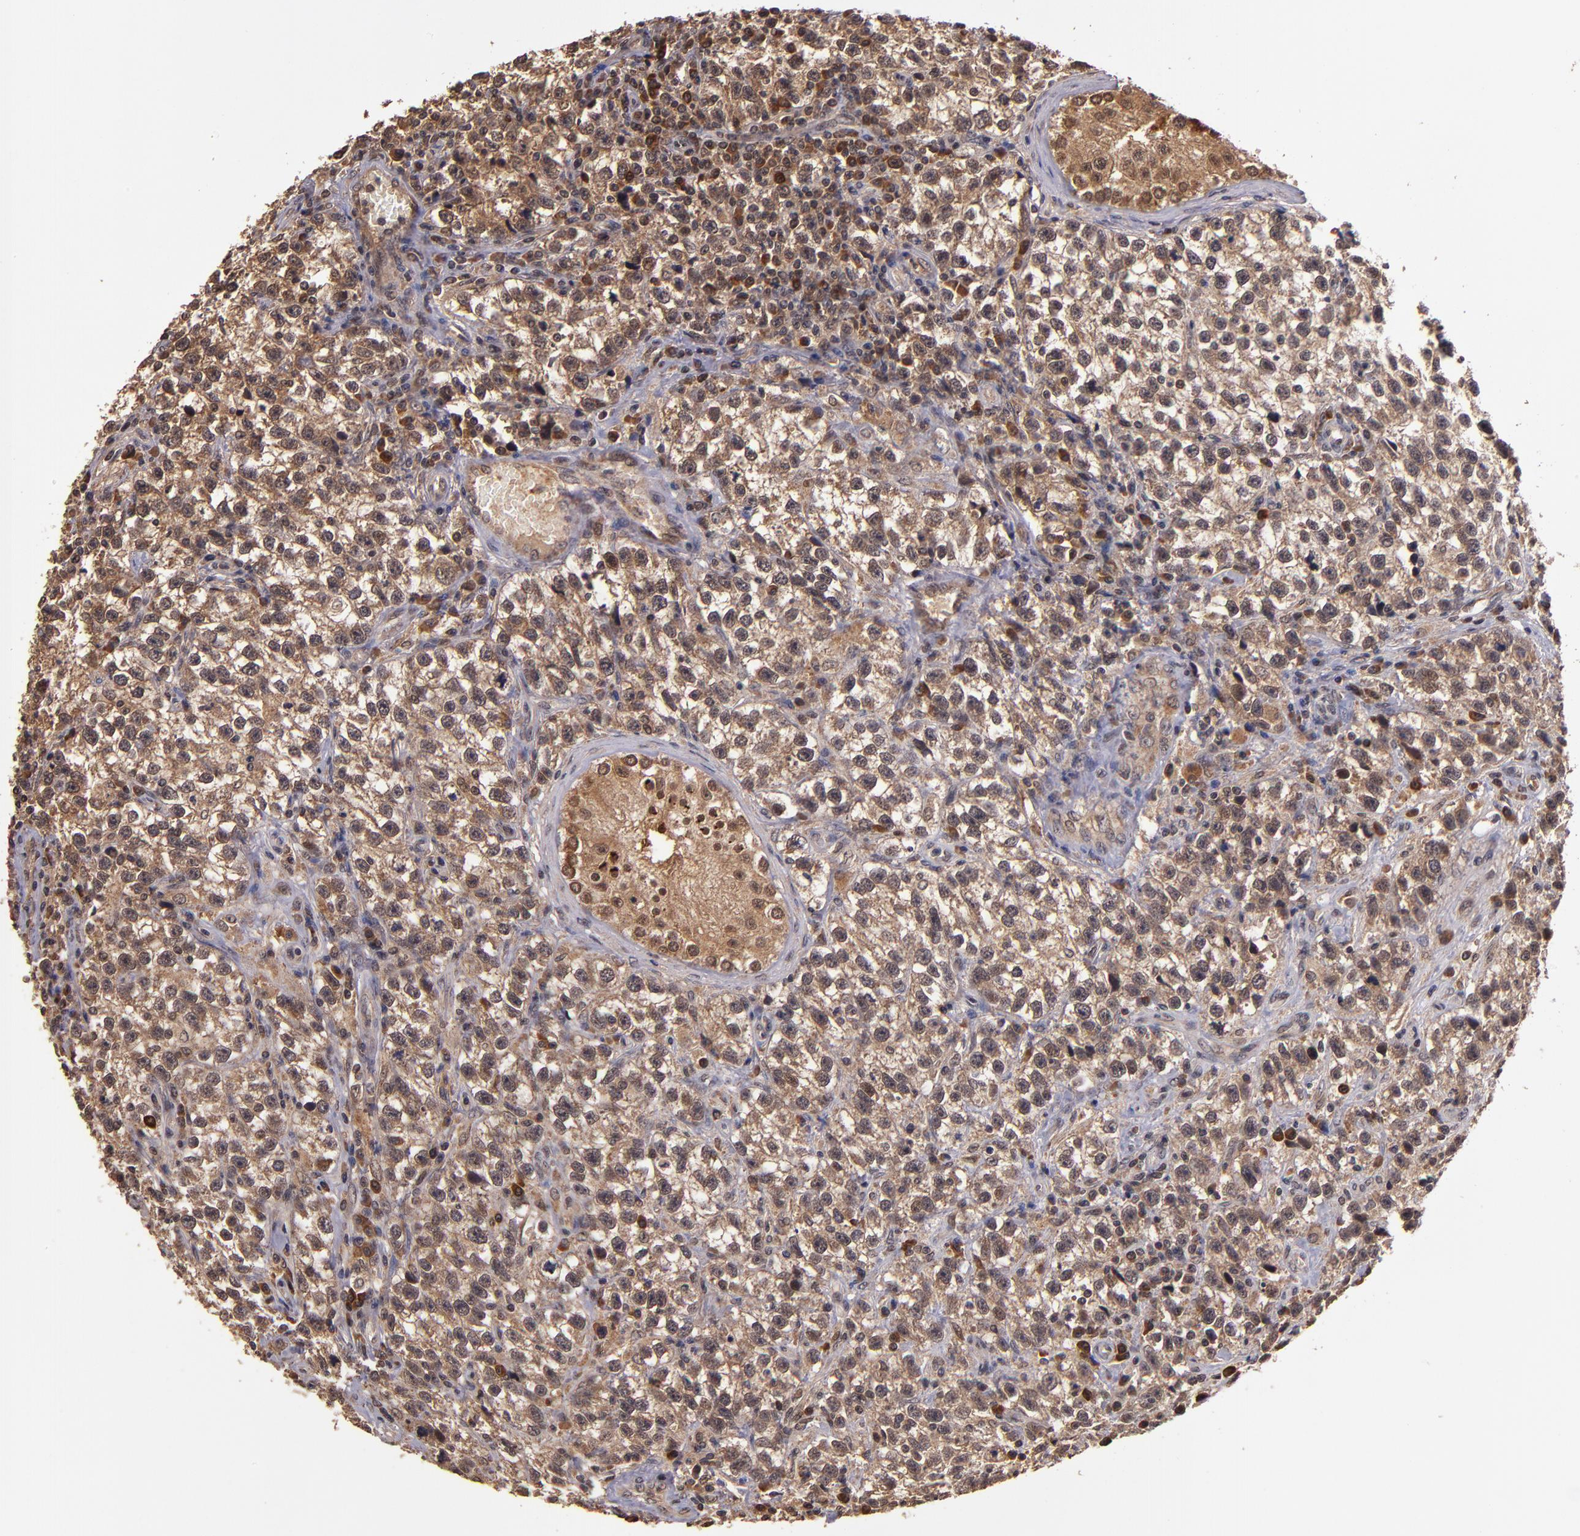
{"staining": {"intensity": "moderate", "quantity": ">75%", "location": "cytoplasmic/membranous"}, "tissue": "testis cancer", "cell_type": "Tumor cells", "image_type": "cancer", "snomed": [{"axis": "morphology", "description": "Seminoma, NOS"}, {"axis": "topography", "description": "Testis"}], "caption": "Moderate cytoplasmic/membranous positivity for a protein is present in about >75% of tumor cells of testis cancer using immunohistochemistry.", "gene": "RIOK3", "patient": {"sex": "male", "age": 38}}